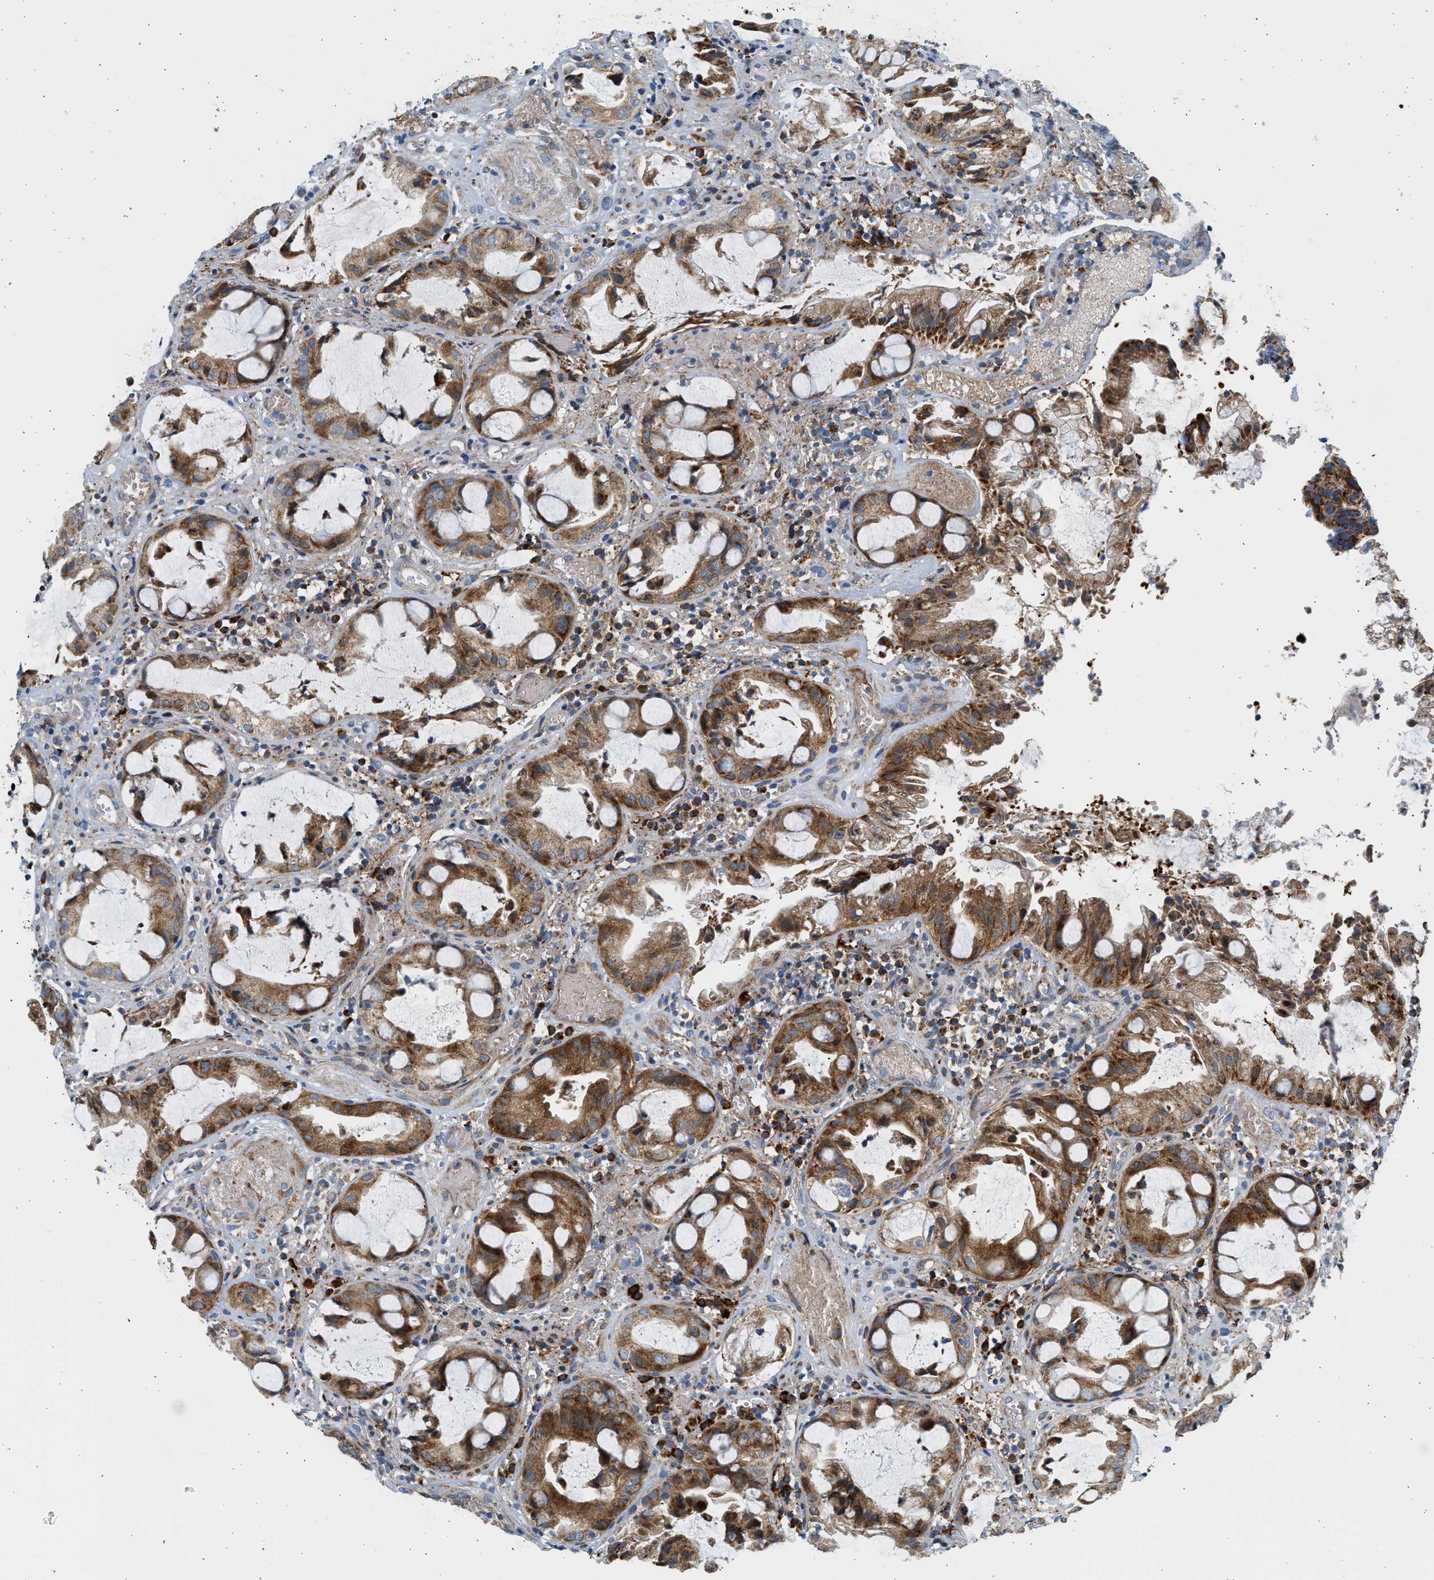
{"staining": {"intensity": "moderate", "quantity": ">75%", "location": "cytoplasmic/membranous"}, "tissue": "colorectal cancer", "cell_type": "Tumor cells", "image_type": "cancer", "snomed": [{"axis": "morphology", "description": "Adenocarcinoma, NOS"}, {"axis": "topography", "description": "Colon"}], "caption": "Immunohistochemistry micrograph of neoplastic tissue: colorectal cancer stained using IHC shows medium levels of moderate protein expression localized specifically in the cytoplasmic/membranous of tumor cells, appearing as a cytoplasmic/membranous brown color.", "gene": "KCNMB3", "patient": {"sex": "female", "age": 57}}